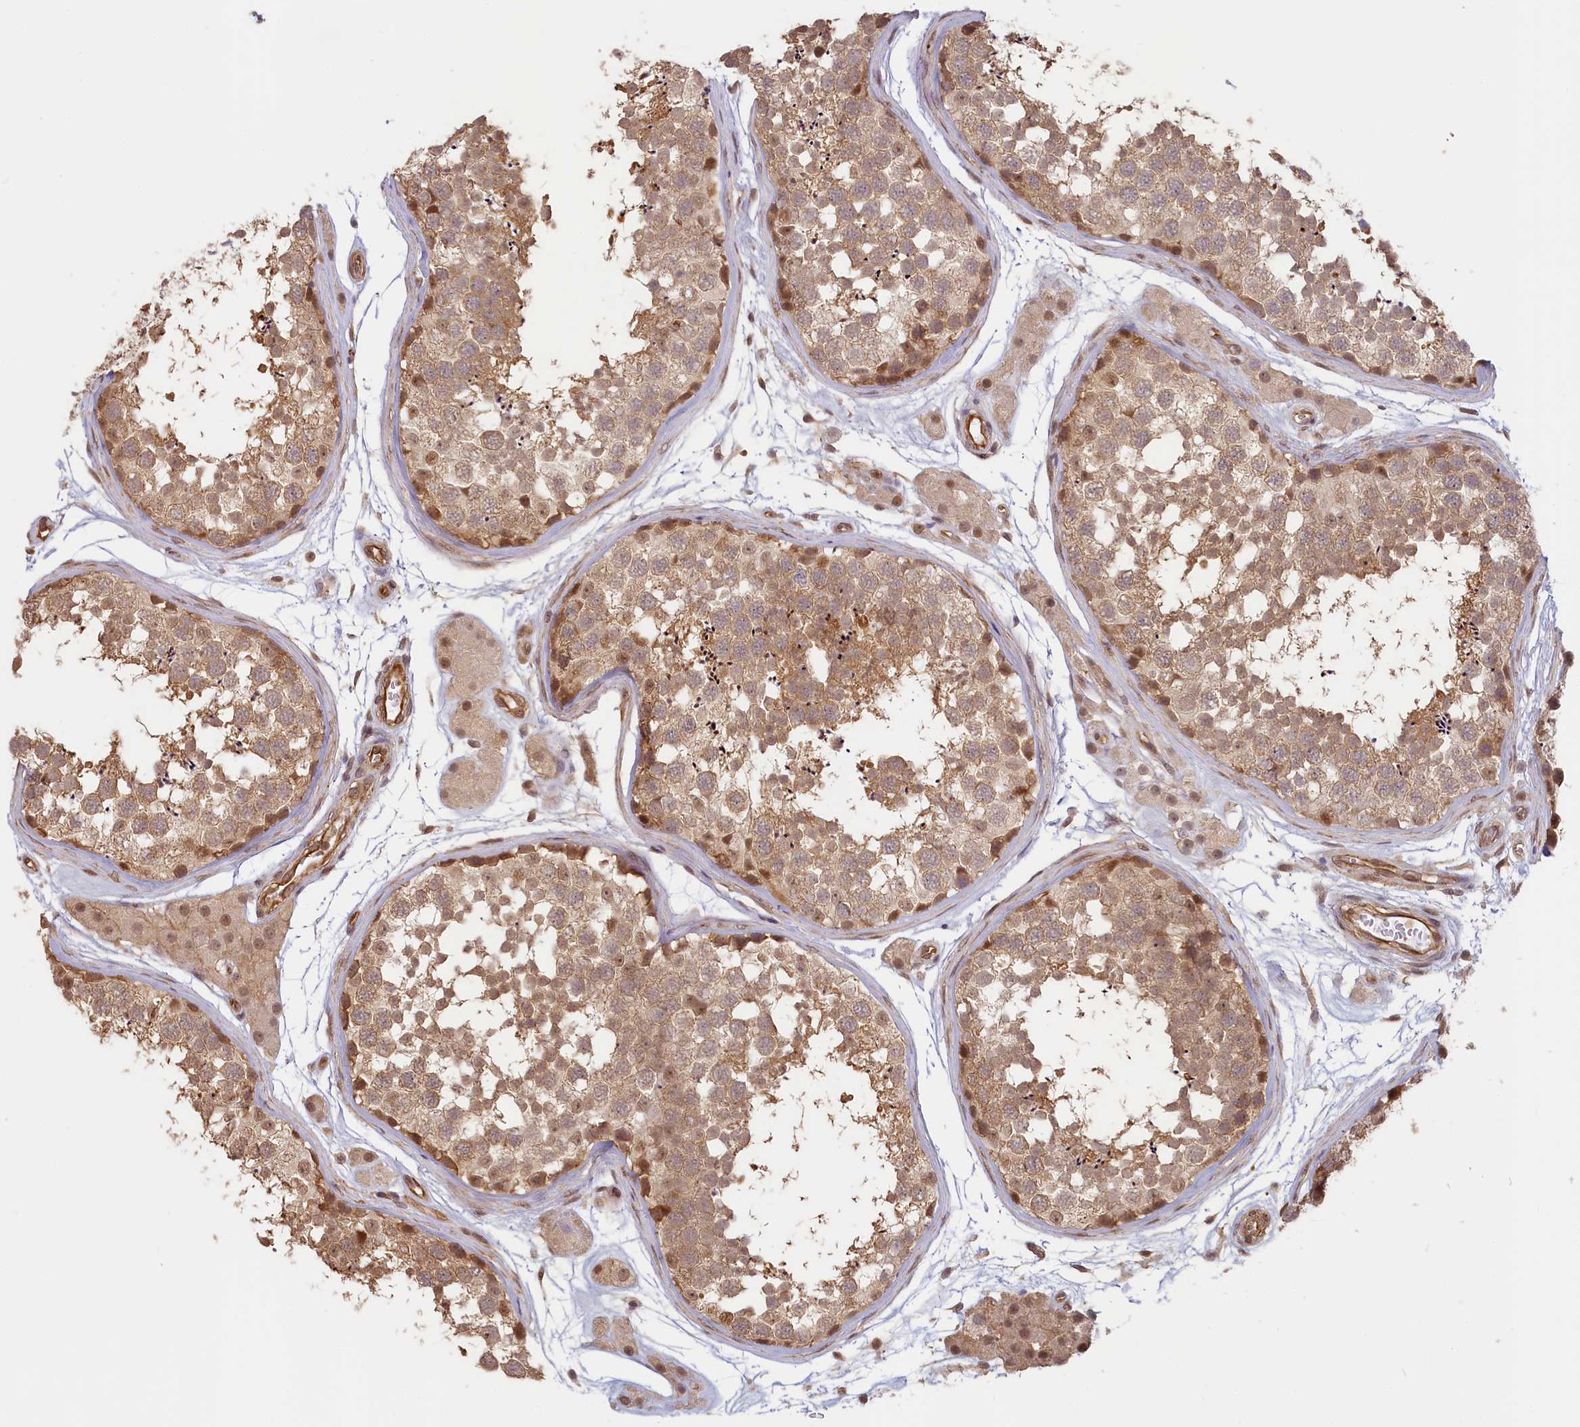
{"staining": {"intensity": "moderate", "quantity": ">75%", "location": "cytoplasmic/membranous,nuclear"}, "tissue": "testis", "cell_type": "Cells in seminiferous ducts", "image_type": "normal", "snomed": [{"axis": "morphology", "description": "Normal tissue, NOS"}, {"axis": "topography", "description": "Testis"}], "caption": "DAB (3,3'-diaminobenzidine) immunohistochemical staining of benign testis demonstrates moderate cytoplasmic/membranous,nuclear protein positivity in about >75% of cells in seminiferous ducts.", "gene": "C19orf44", "patient": {"sex": "male", "age": 56}}